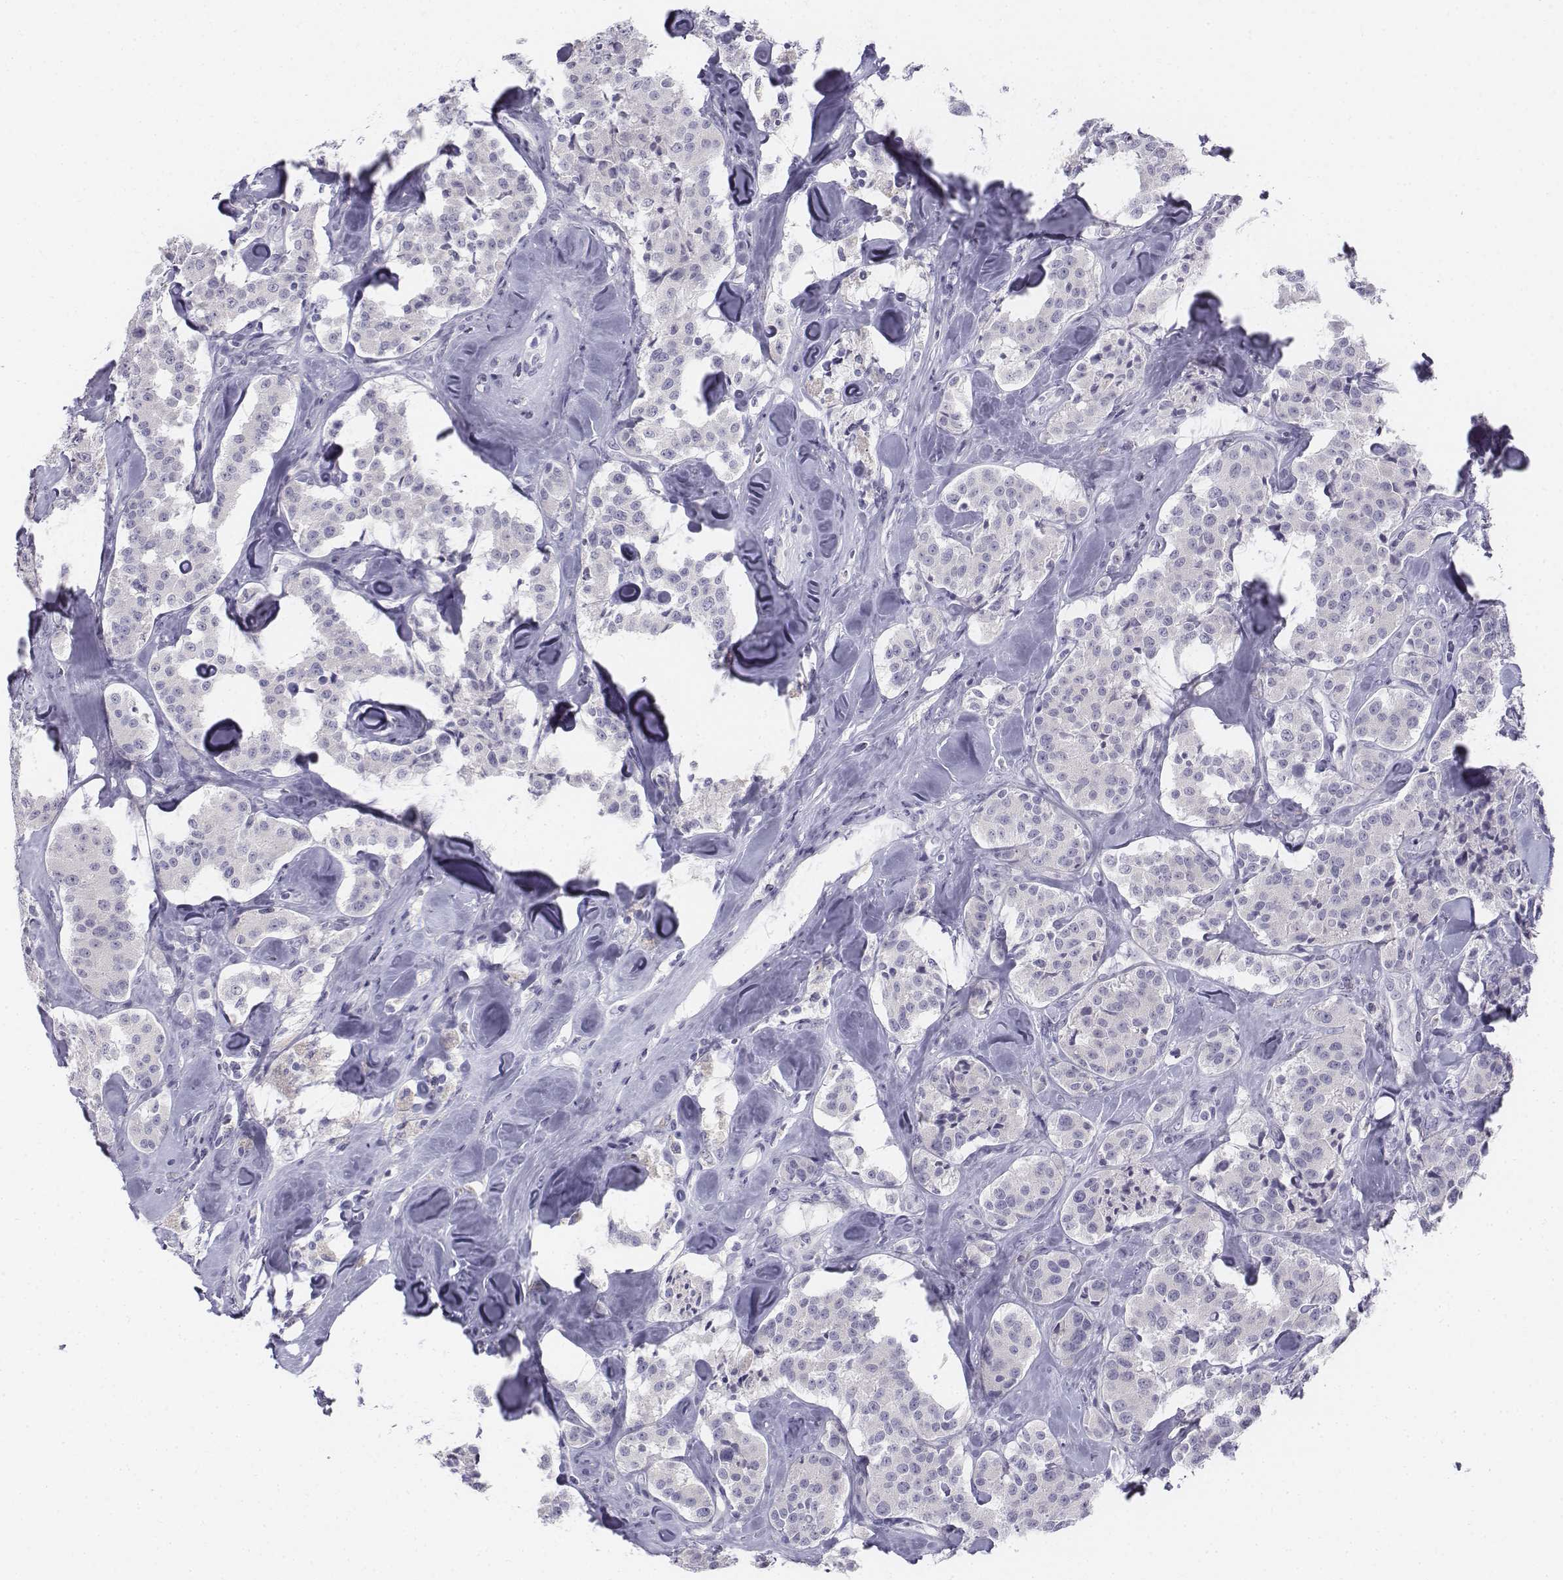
{"staining": {"intensity": "negative", "quantity": "none", "location": "none"}, "tissue": "carcinoid", "cell_type": "Tumor cells", "image_type": "cancer", "snomed": [{"axis": "morphology", "description": "Carcinoid, malignant, NOS"}, {"axis": "topography", "description": "Pancreas"}], "caption": "An immunohistochemistry (IHC) photomicrograph of malignant carcinoid is shown. There is no staining in tumor cells of malignant carcinoid.", "gene": "TH", "patient": {"sex": "male", "age": 41}}